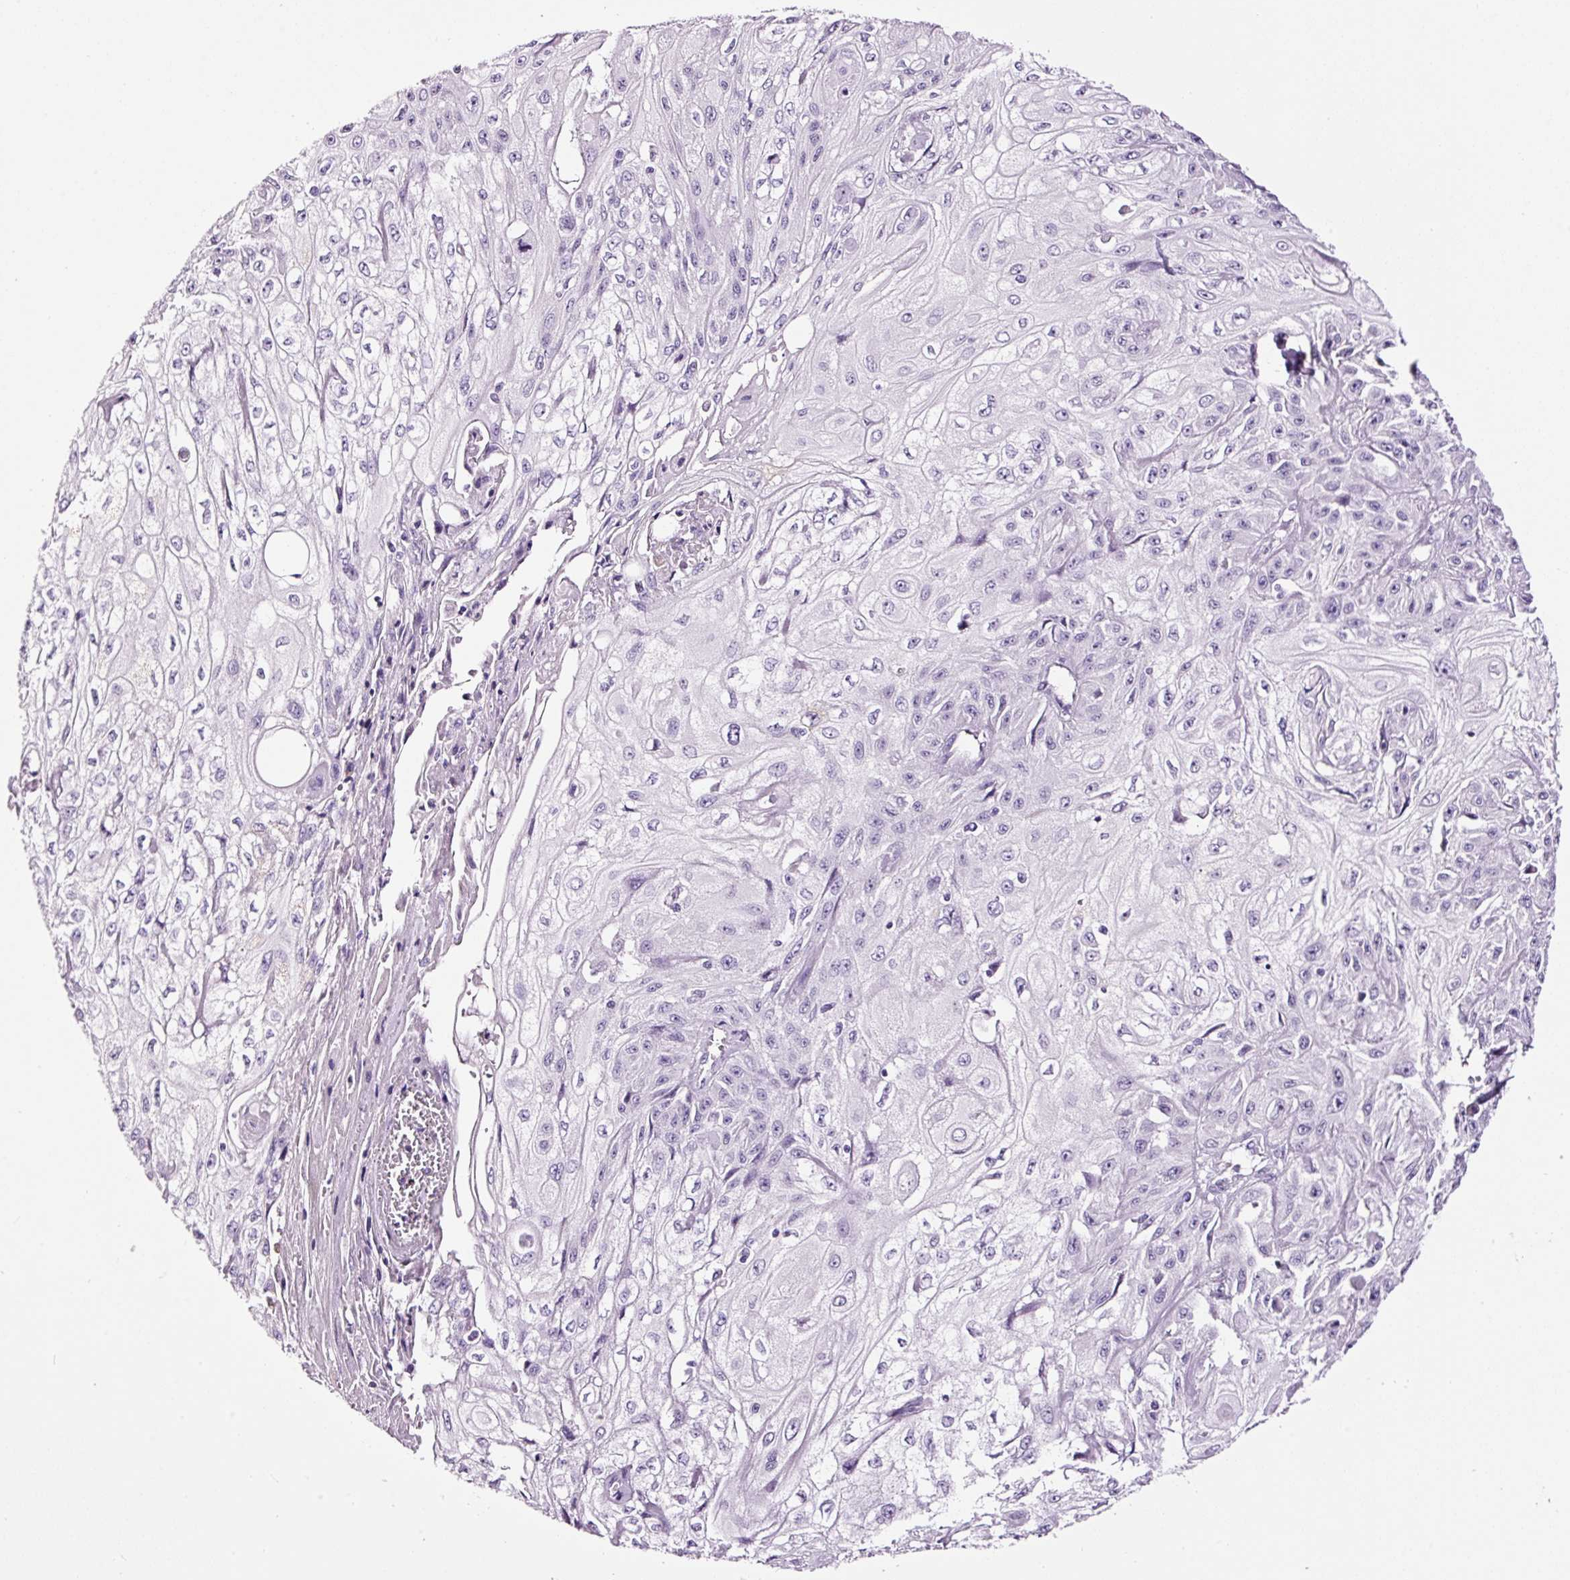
{"staining": {"intensity": "negative", "quantity": "none", "location": "none"}, "tissue": "skin cancer", "cell_type": "Tumor cells", "image_type": "cancer", "snomed": [{"axis": "morphology", "description": "Squamous cell carcinoma, NOS"}, {"axis": "morphology", "description": "Squamous cell carcinoma, metastatic, NOS"}, {"axis": "topography", "description": "Skin"}, {"axis": "topography", "description": "Lymph node"}], "caption": "Immunohistochemical staining of human skin cancer (squamous cell carcinoma) displays no significant staining in tumor cells.", "gene": "RTF2", "patient": {"sex": "male", "age": 75}}